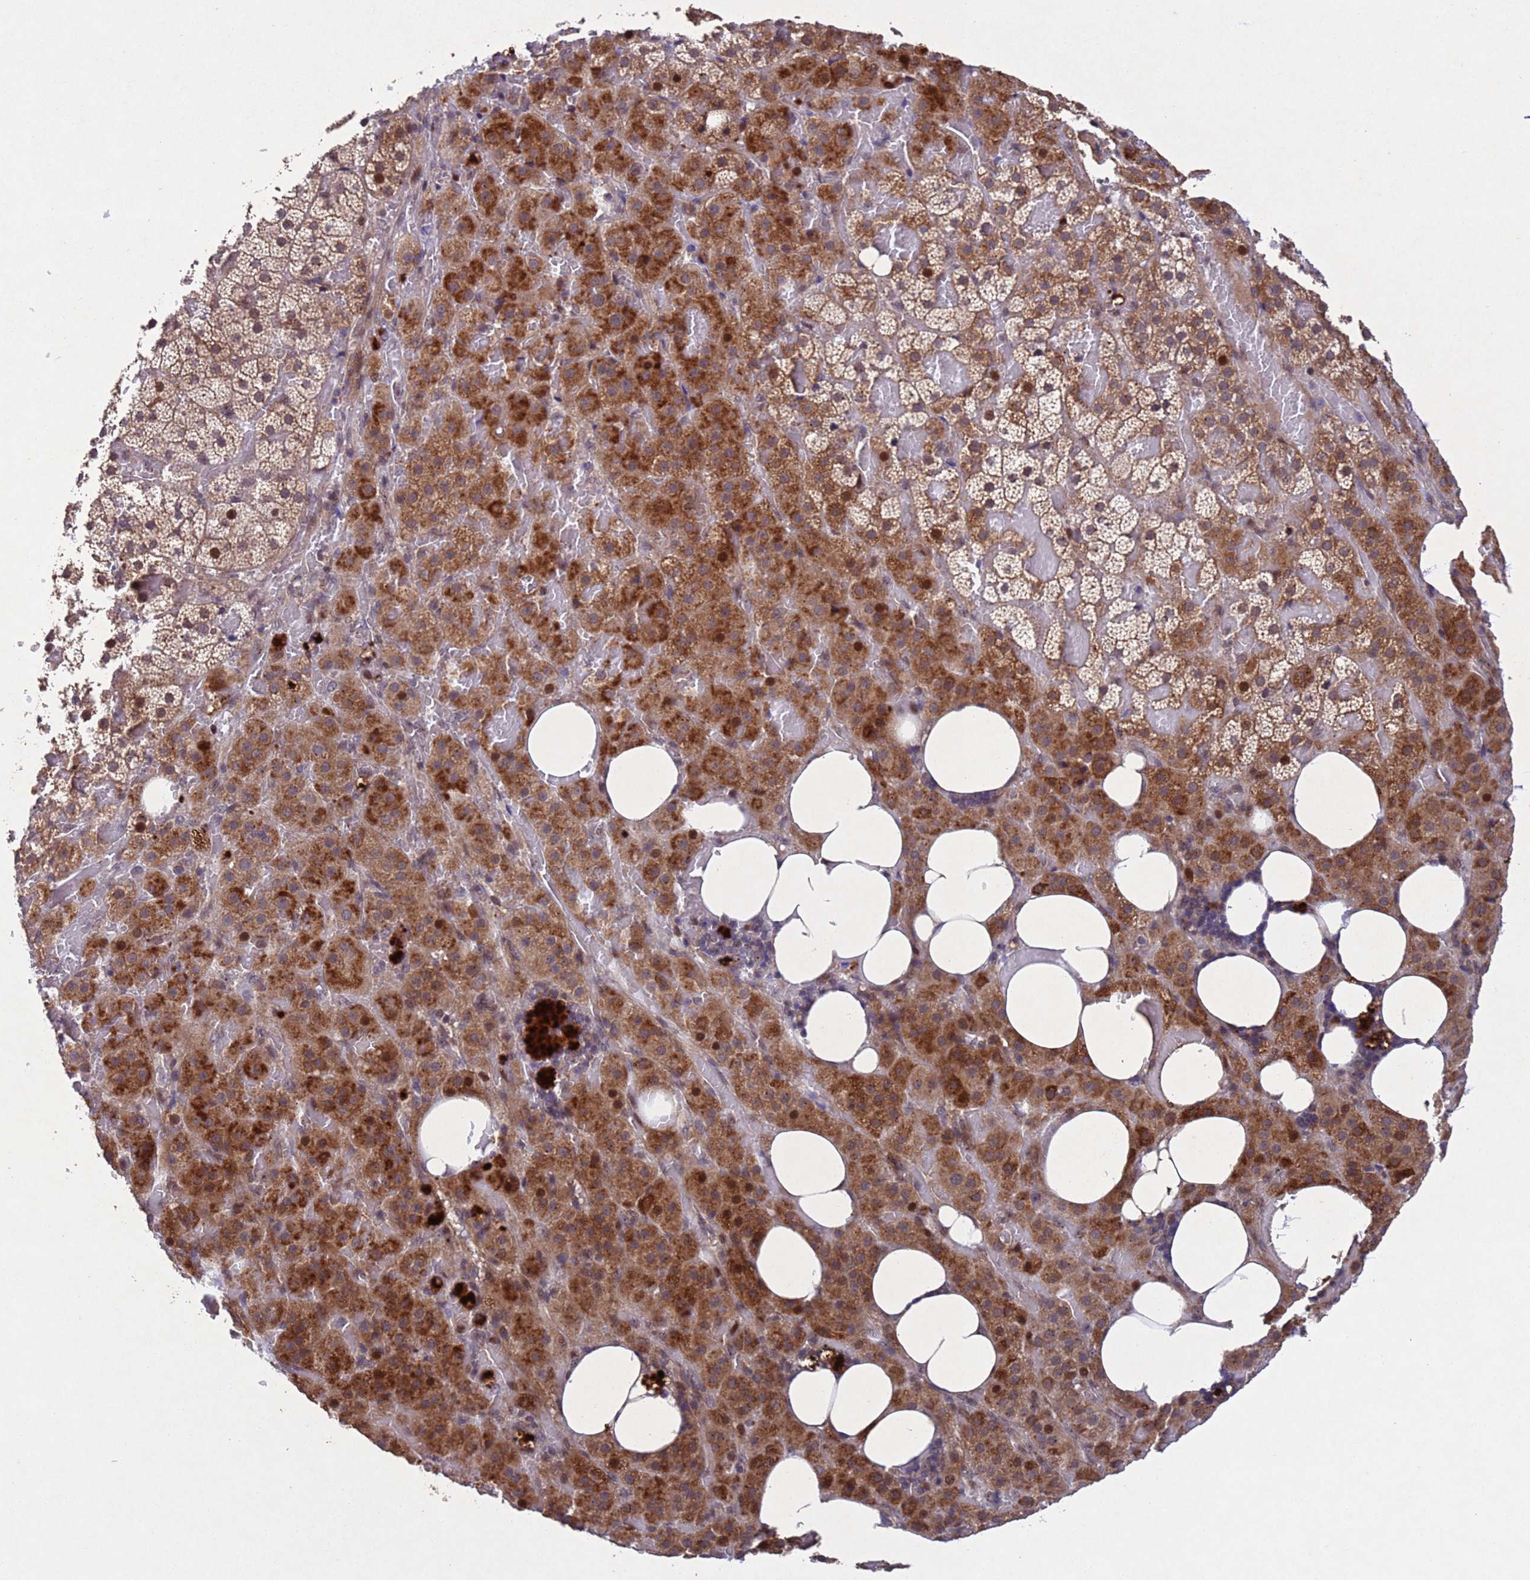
{"staining": {"intensity": "strong", "quantity": ">75%", "location": "cytoplasmic/membranous,nuclear"}, "tissue": "adrenal gland", "cell_type": "Glandular cells", "image_type": "normal", "snomed": [{"axis": "morphology", "description": "Normal tissue, NOS"}, {"axis": "topography", "description": "Adrenal gland"}], "caption": "Immunohistochemistry (IHC) micrograph of normal human adrenal gland stained for a protein (brown), which reveals high levels of strong cytoplasmic/membranous,nuclear expression in approximately >75% of glandular cells.", "gene": "TBK1", "patient": {"sex": "female", "age": 59}}